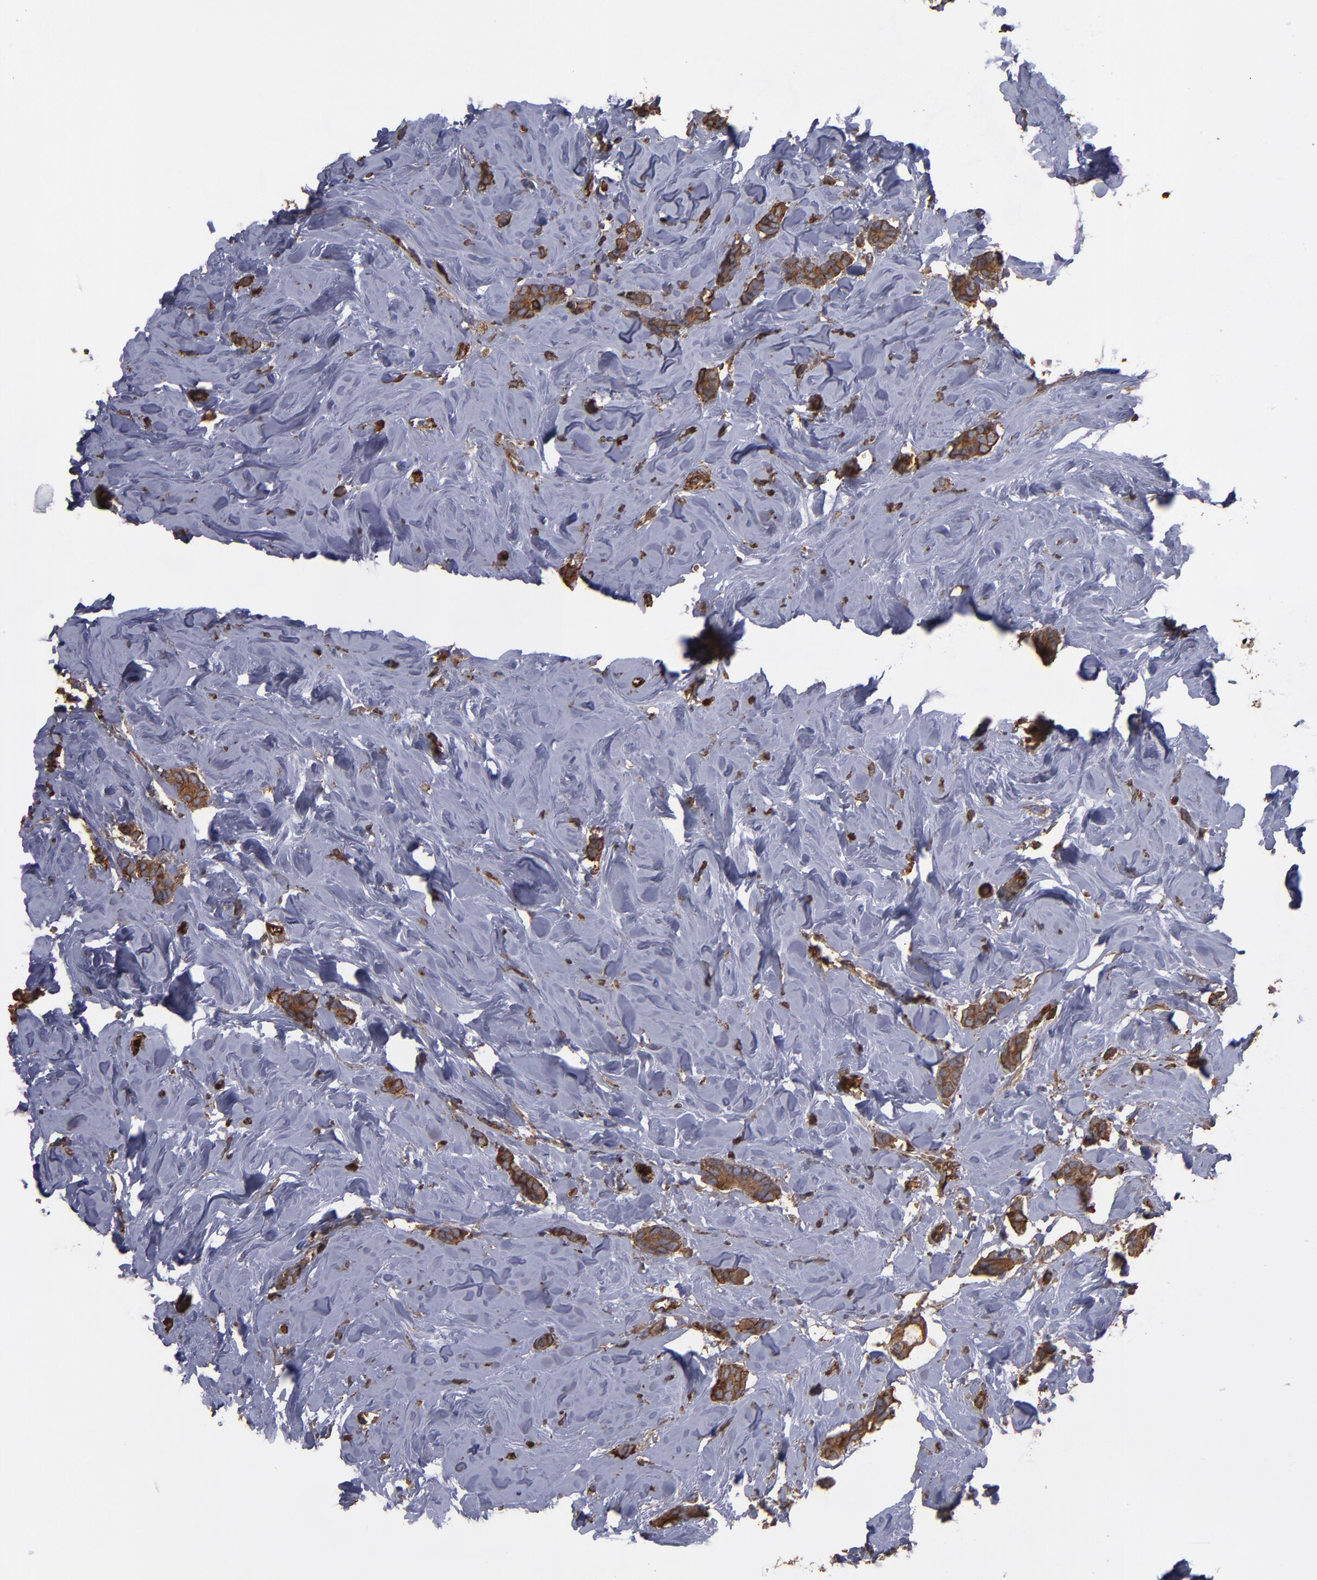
{"staining": {"intensity": "moderate", "quantity": ">75%", "location": "cytoplasmic/membranous"}, "tissue": "breast cancer", "cell_type": "Tumor cells", "image_type": "cancer", "snomed": [{"axis": "morphology", "description": "Duct carcinoma"}, {"axis": "topography", "description": "Breast"}], "caption": "Protein positivity by IHC demonstrates moderate cytoplasmic/membranous positivity in about >75% of tumor cells in infiltrating ductal carcinoma (breast).", "gene": "ACTN4", "patient": {"sex": "female", "age": 84}}